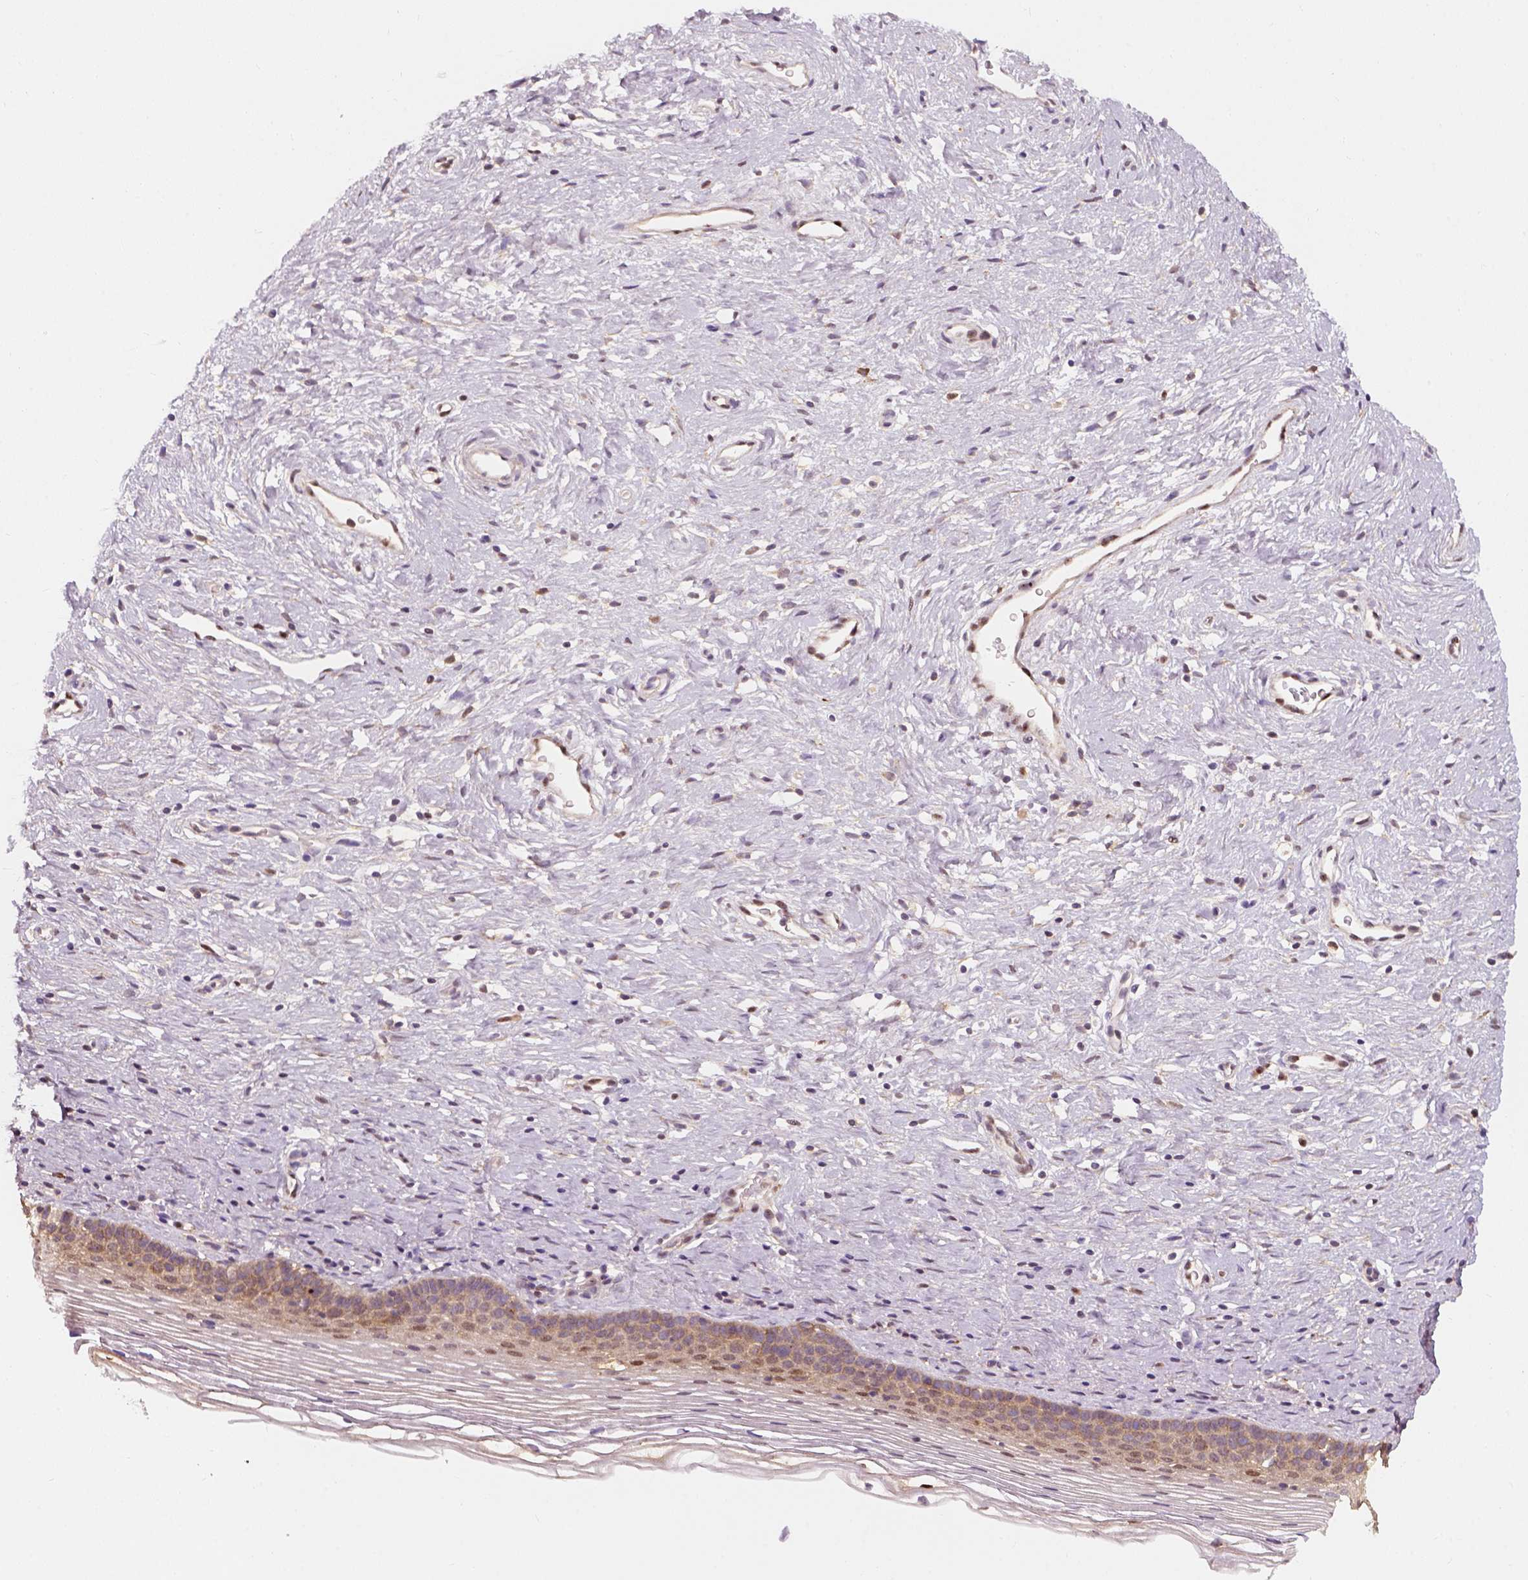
{"staining": {"intensity": "moderate", "quantity": ">75%", "location": "cytoplasmic/membranous"}, "tissue": "cervix", "cell_type": "Glandular cells", "image_type": "normal", "snomed": [{"axis": "morphology", "description": "Normal tissue, NOS"}, {"axis": "topography", "description": "Cervix"}], "caption": "Immunohistochemistry histopathology image of normal human cervix stained for a protein (brown), which demonstrates medium levels of moderate cytoplasmic/membranous expression in about >75% of glandular cells.", "gene": "SQSTM1", "patient": {"sex": "female", "age": 39}}